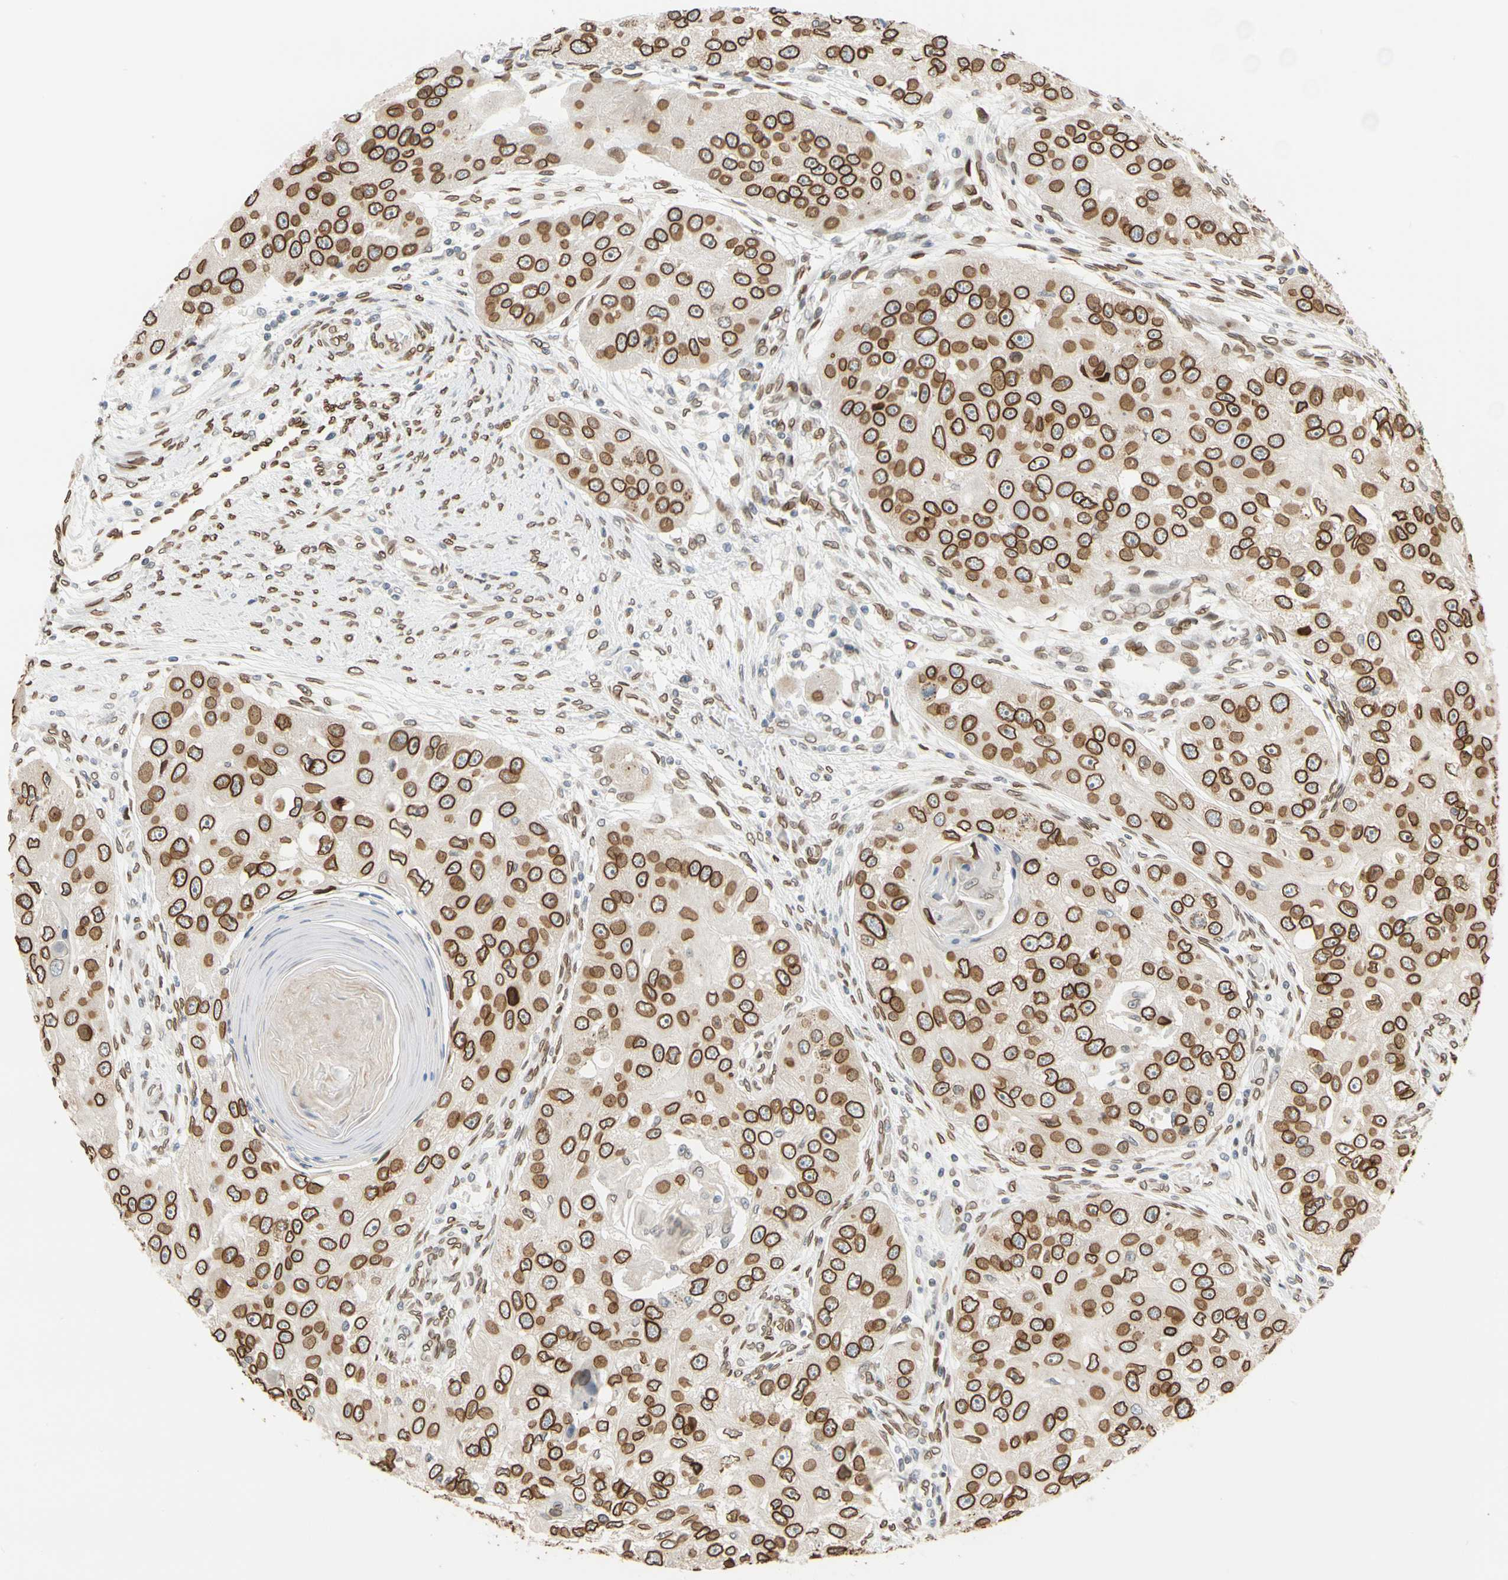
{"staining": {"intensity": "strong", "quantity": ">75%", "location": "cytoplasmic/membranous,nuclear"}, "tissue": "head and neck cancer", "cell_type": "Tumor cells", "image_type": "cancer", "snomed": [{"axis": "morphology", "description": "Normal tissue, NOS"}, {"axis": "morphology", "description": "Squamous cell carcinoma, NOS"}, {"axis": "topography", "description": "Skeletal muscle"}, {"axis": "topography", "description": "Head-Neck"}], "caption": "IHC histopathology image of neoplastic tissue: head and neck cancer stained using IHC exhibits high levels of strong protein expression localized specifically in the cytoplasmic/membranous and nuclear of tumor cells, appearing as a cytoplasmic/membranous and nuclear brown color.", "gene": "SUN1", "patient": {"sex": "male", "age": 51}}